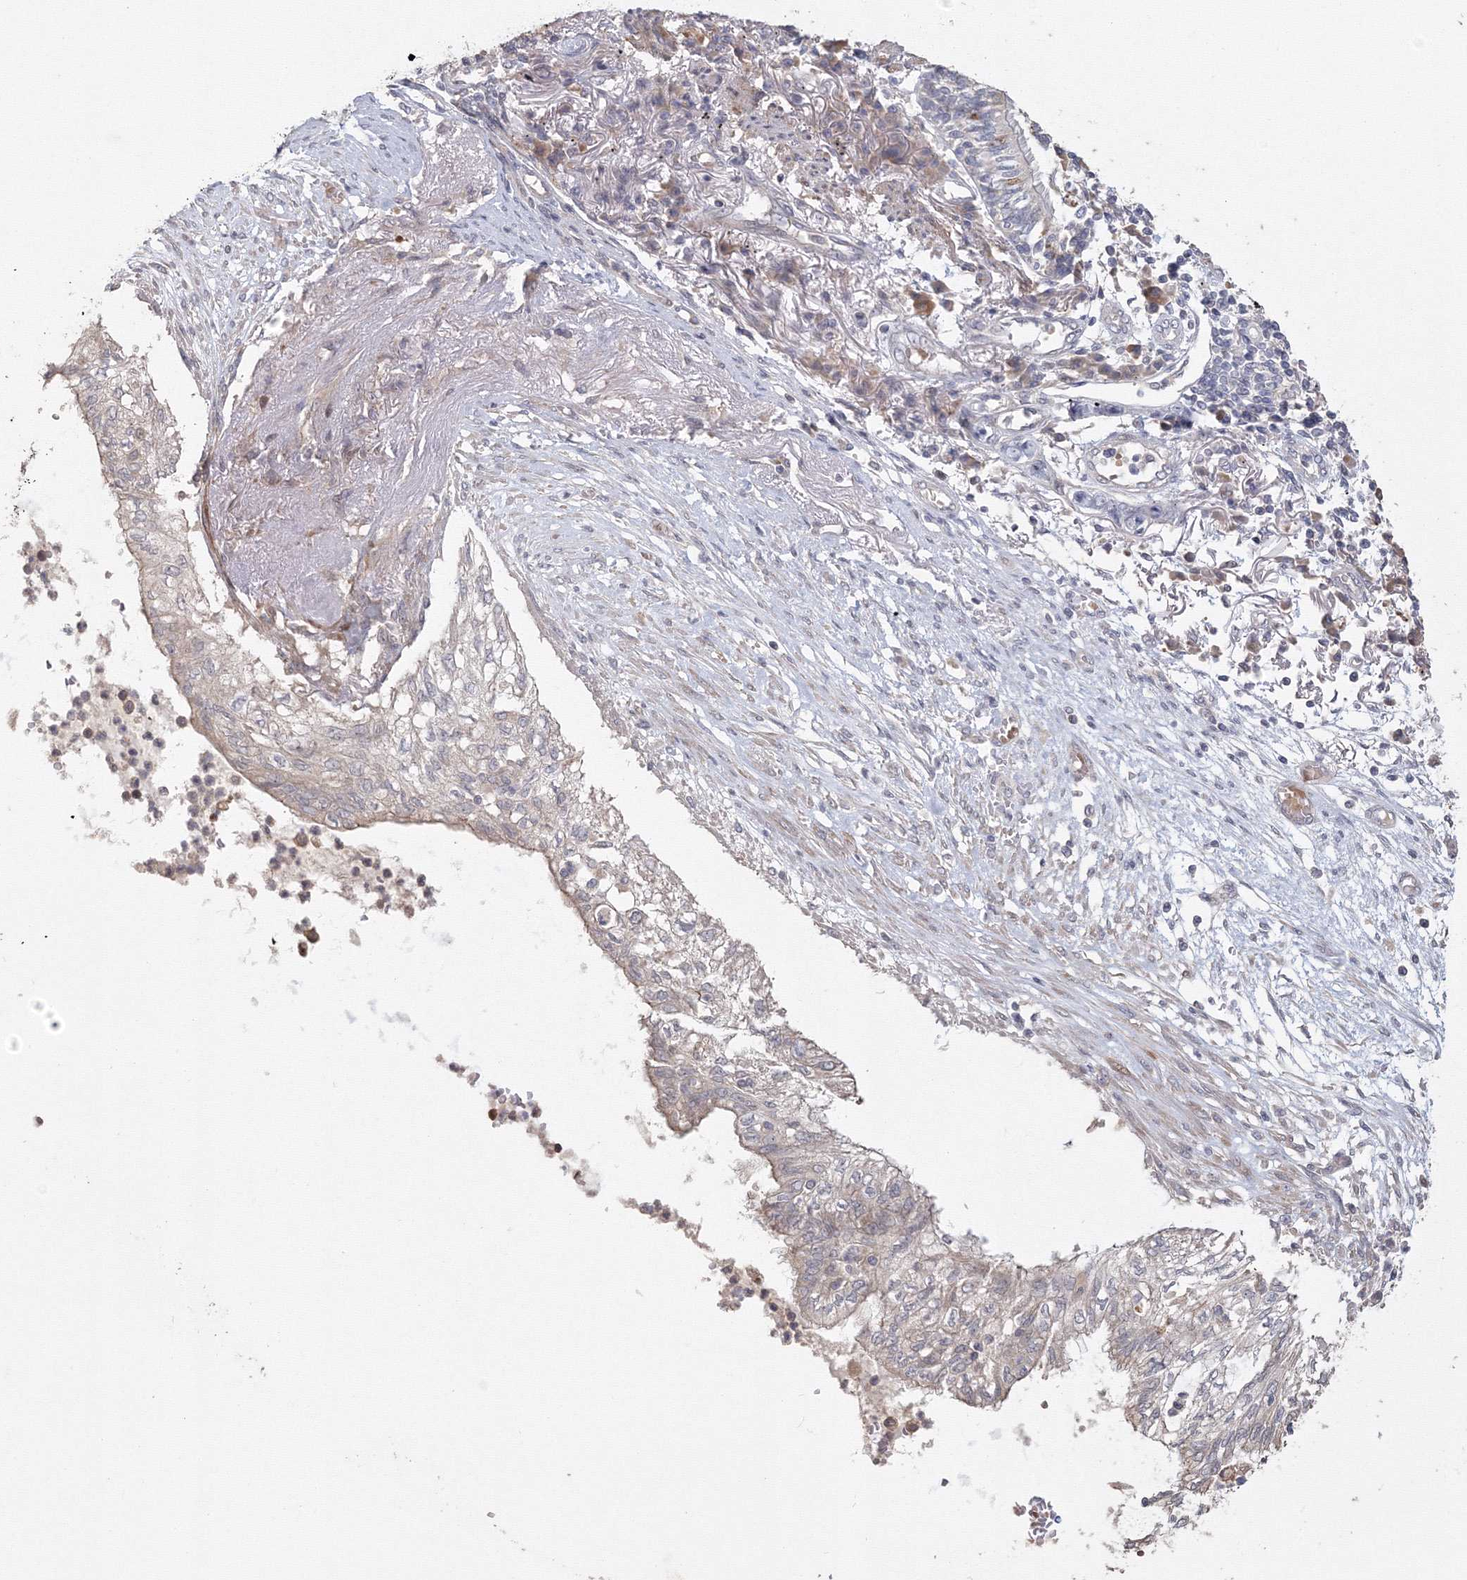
{"staining": {"intensity": "negative", "quantity": "none", "location": "none"}, "tissue": "lung cancer", "cell_type": "Tumor cells", "image_type": "cancer", "snomed": [{"axis": "morphology", "description": "Adenocarcinoma, NOS"}, {"axis": "topography", "description": "Lung"}], "caption": "Immunohistochemical staining of human lung adenocarcinoma exhibits no significant expression in tumor cells. The staining was performed using DAB (3,3'-diaminobenzidine) to visualize the protein expression in brown, while the nuclei were stained in blue with hematoxylin (Magnification: 20x).", "gene": "TACC2", "patient": {"sex": "female", "age": 70}}